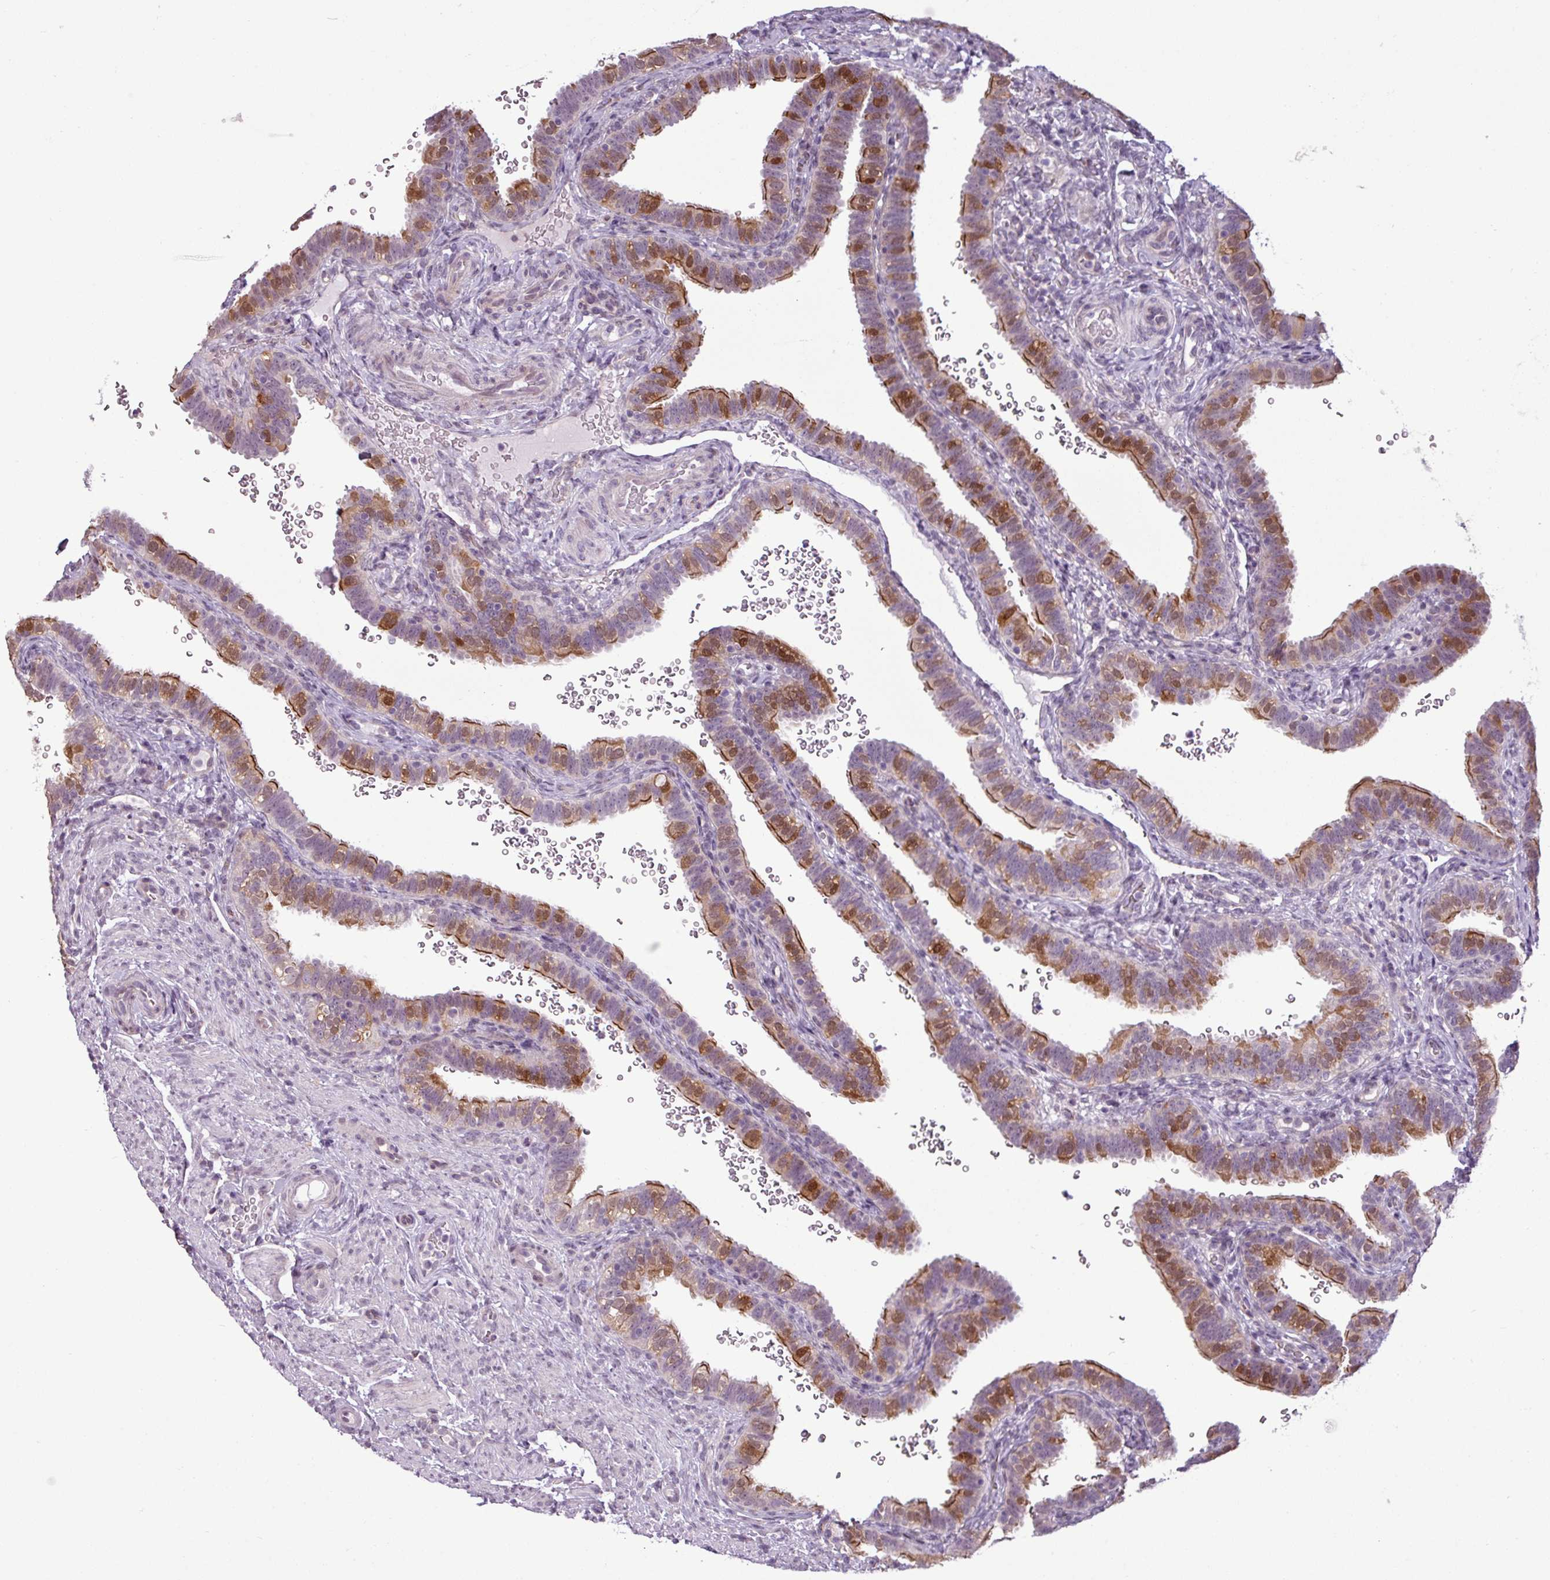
{"staining": {"intensity": "moderate", "quantity": "25%-75%", "location": "cytoplasmic/membranous,nuclear"}, "tissue": "fallopian tube", "cell_type": "Glandular cells", "image_type": "normal", "snomed": [{"axis": "morphology", "description": "Normal tissue, NOS"}, {"axis": "topography", "description": "Fallopian tube"}], "caption": "Human fallopian tube stained for a protein (brown) reveals moderate cytoplasmic/membranous,nuclear positive expression in about 25%-75% of glandular cells.", "gene": "GPT2", "patient": {"sex": "female", "age": 41}}